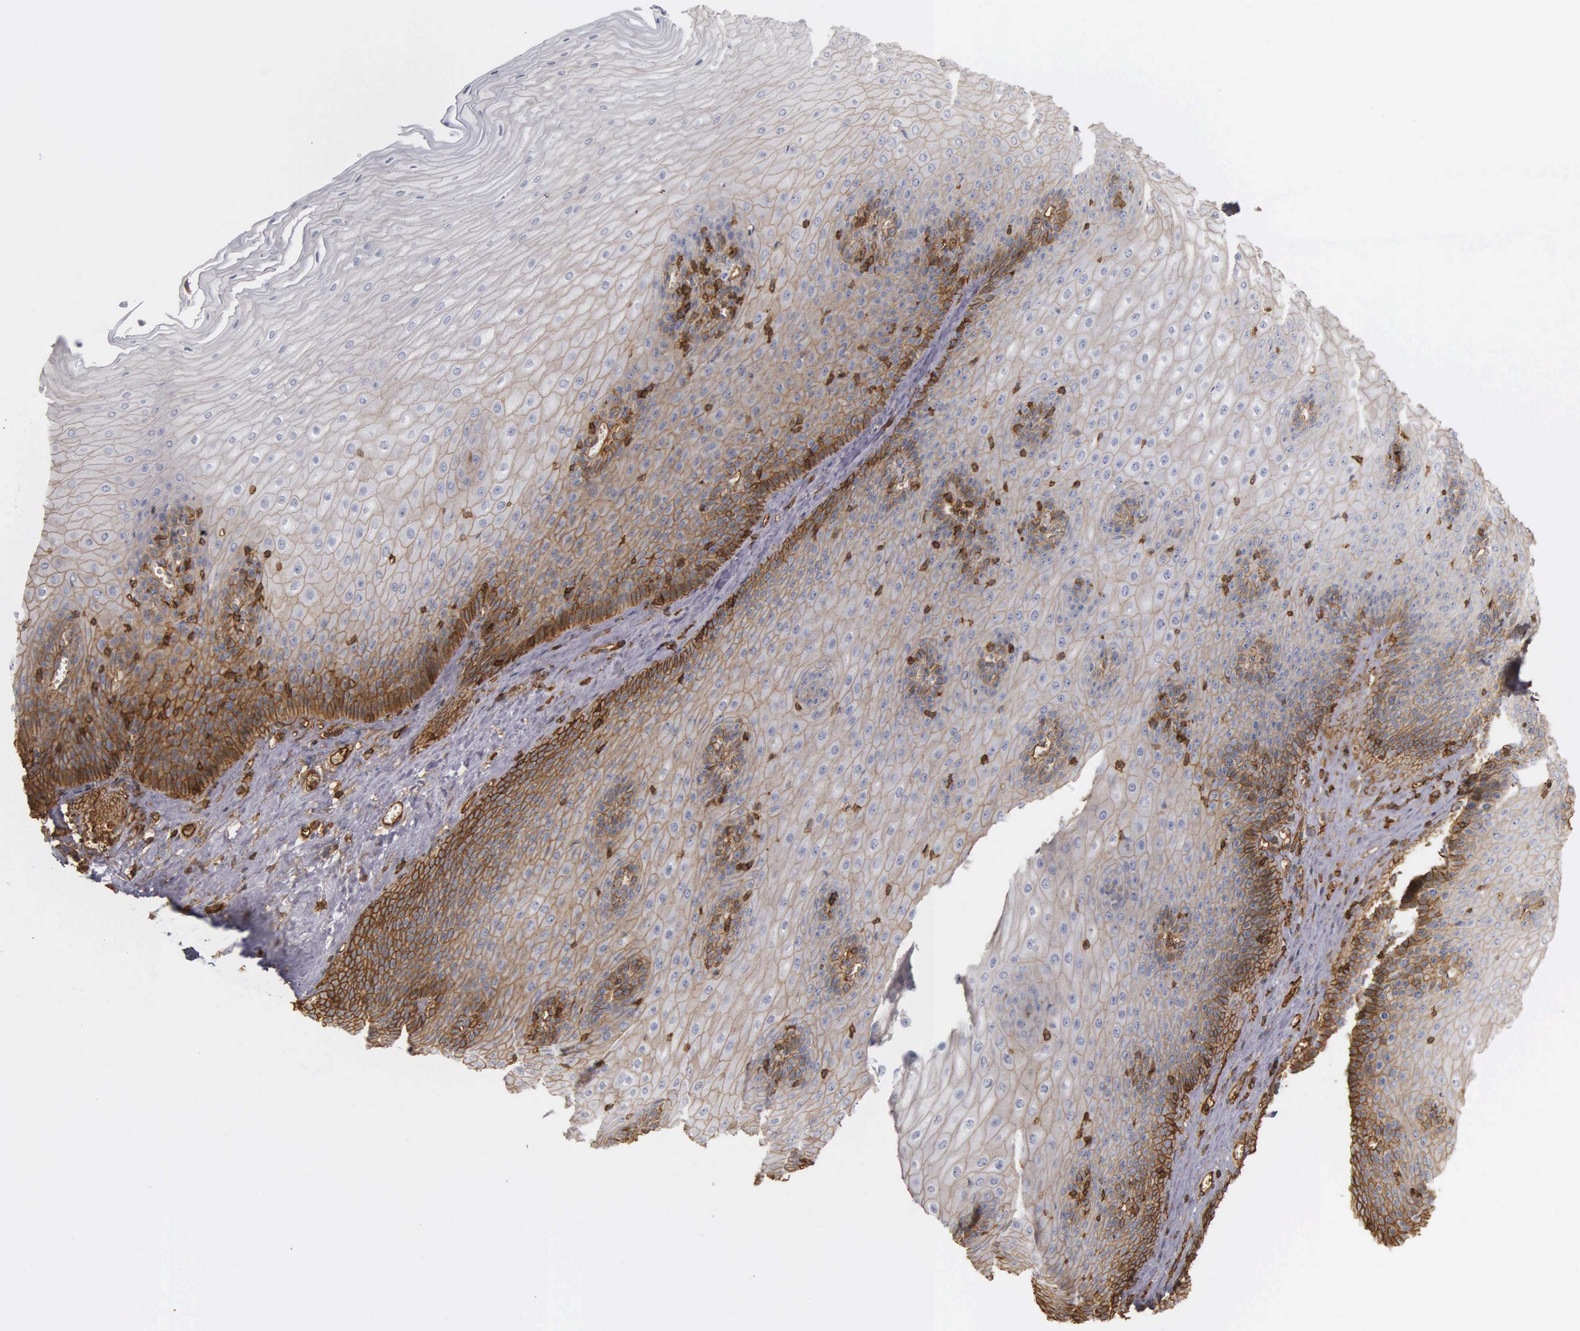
{"staining": {"intensity": "strong", "quantity": "25%-75%", "location": "cytoplasmic/membranous"}, "tissue": "esophagus", "cell_type": "Squamous epithelial cells", "image_type": "normal", "snomed": [{"axis": "morphology", "description": "Normal tissue, NOS"}, {"axis": "topography", "description": "Esophagus"}], "caption": "Esophagus stained with IHC displays strong cytoplasmic/membranous expression in approximately 25%-75% of squamous epithelial cells. Using DAB (3,3'-diaminobenzidine) (brown) and hematoxylin (blue) stains, captured at high magnification using brightfield microscopy.", "gene": "CD99", "patient": {"sex": "male", "age": 65}}